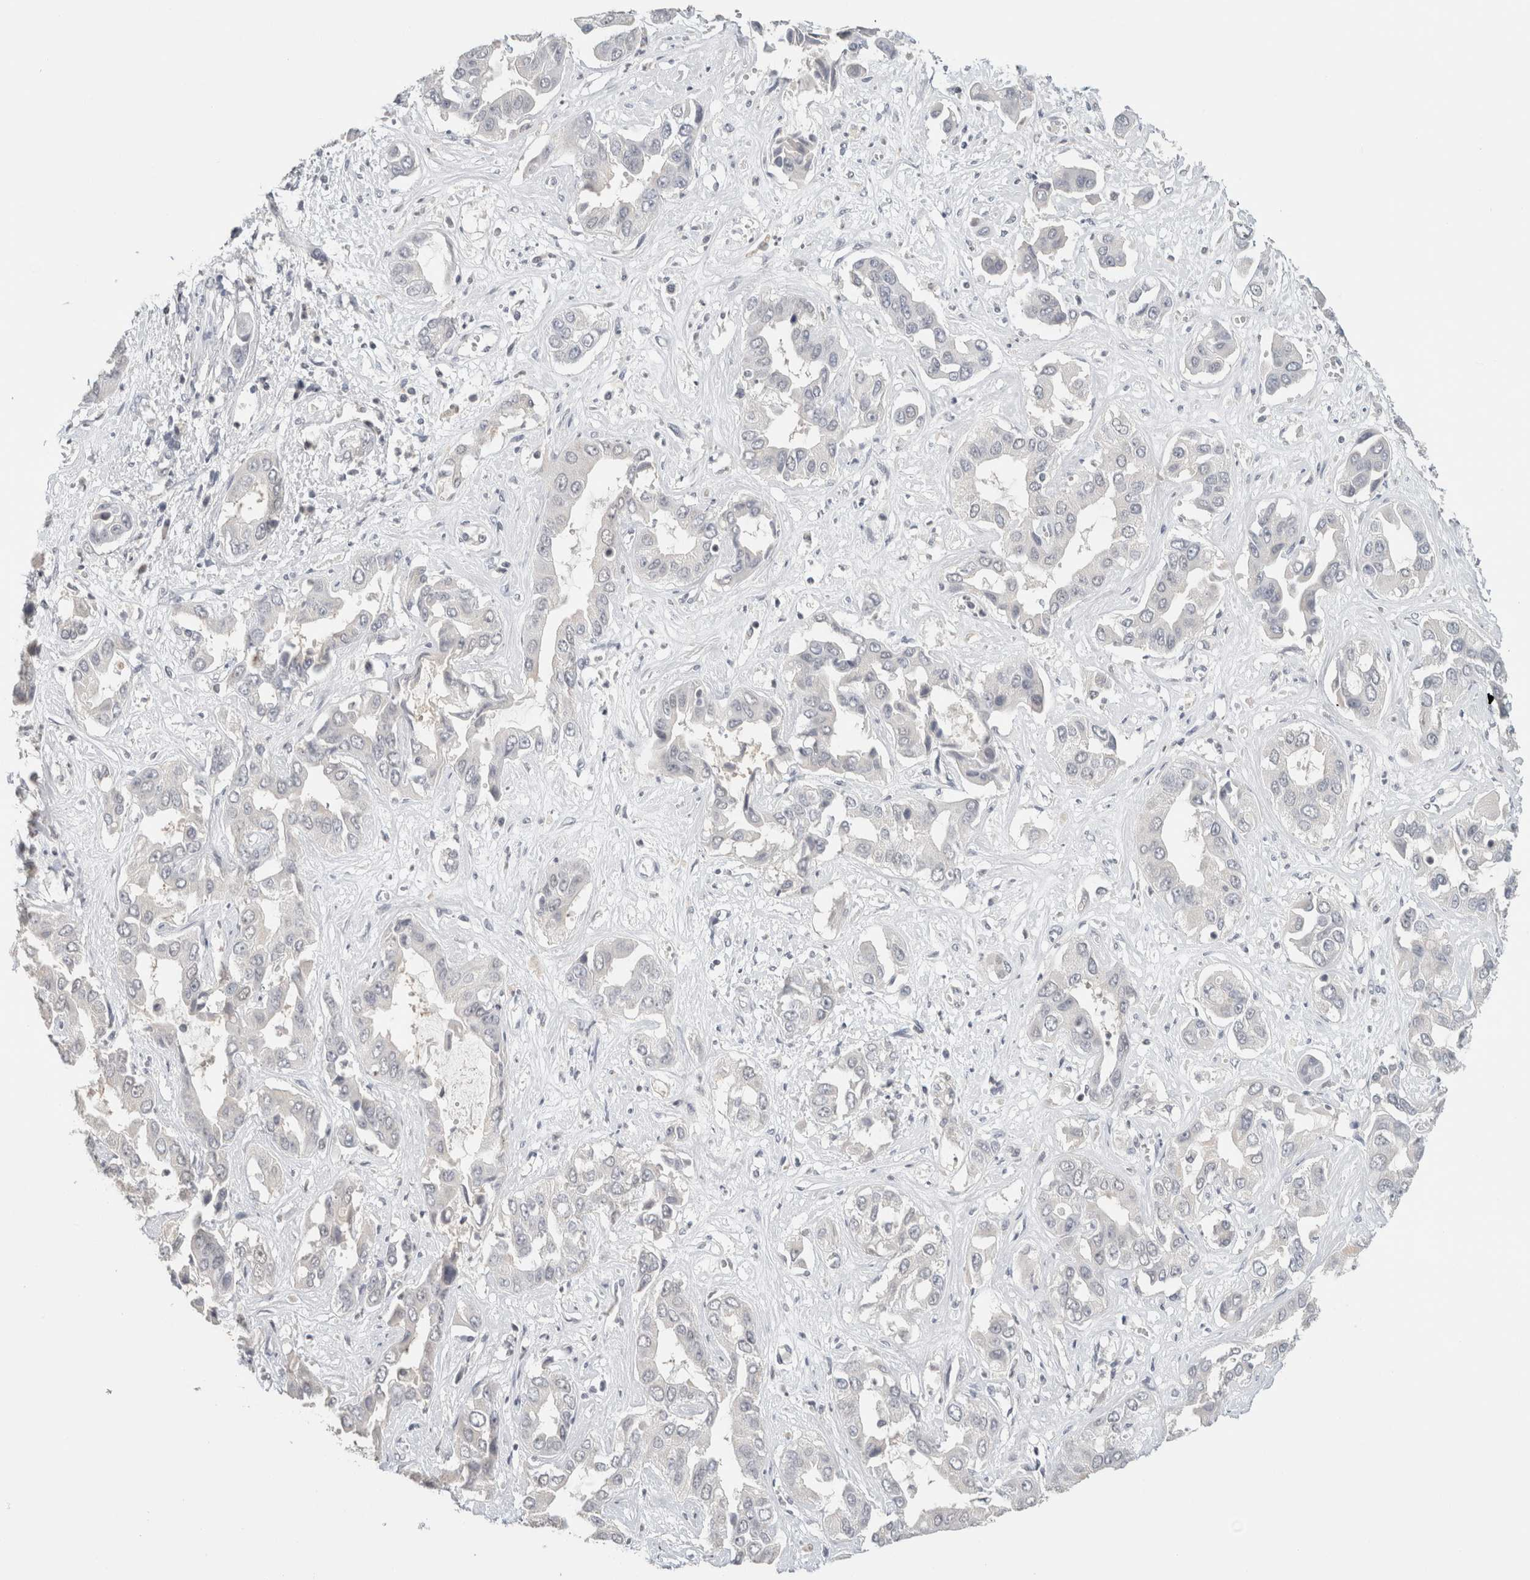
{"staining": {"intensity": "negative", "quantity": "none", "location": "none"}, "tissue": "liver cancer", "cell_type": "Tumor cells", "image_type": "cancer", "snomed": [{"axis": "morphology", "description": "Cholangiocarcinoma"}, {"axis": "topography", "description": "Liver"}], "caption": "High magnification brightfield microscopy of liver cancer (cholangiocarcinoma) stained with DAB (3,3'-diaminobenzidine) (brown) and counterstained with hematoxylin (blue): tumor cells show no significant expression.", "gene": "CRAT", "patient": {"sex": "female", "age": 52}}